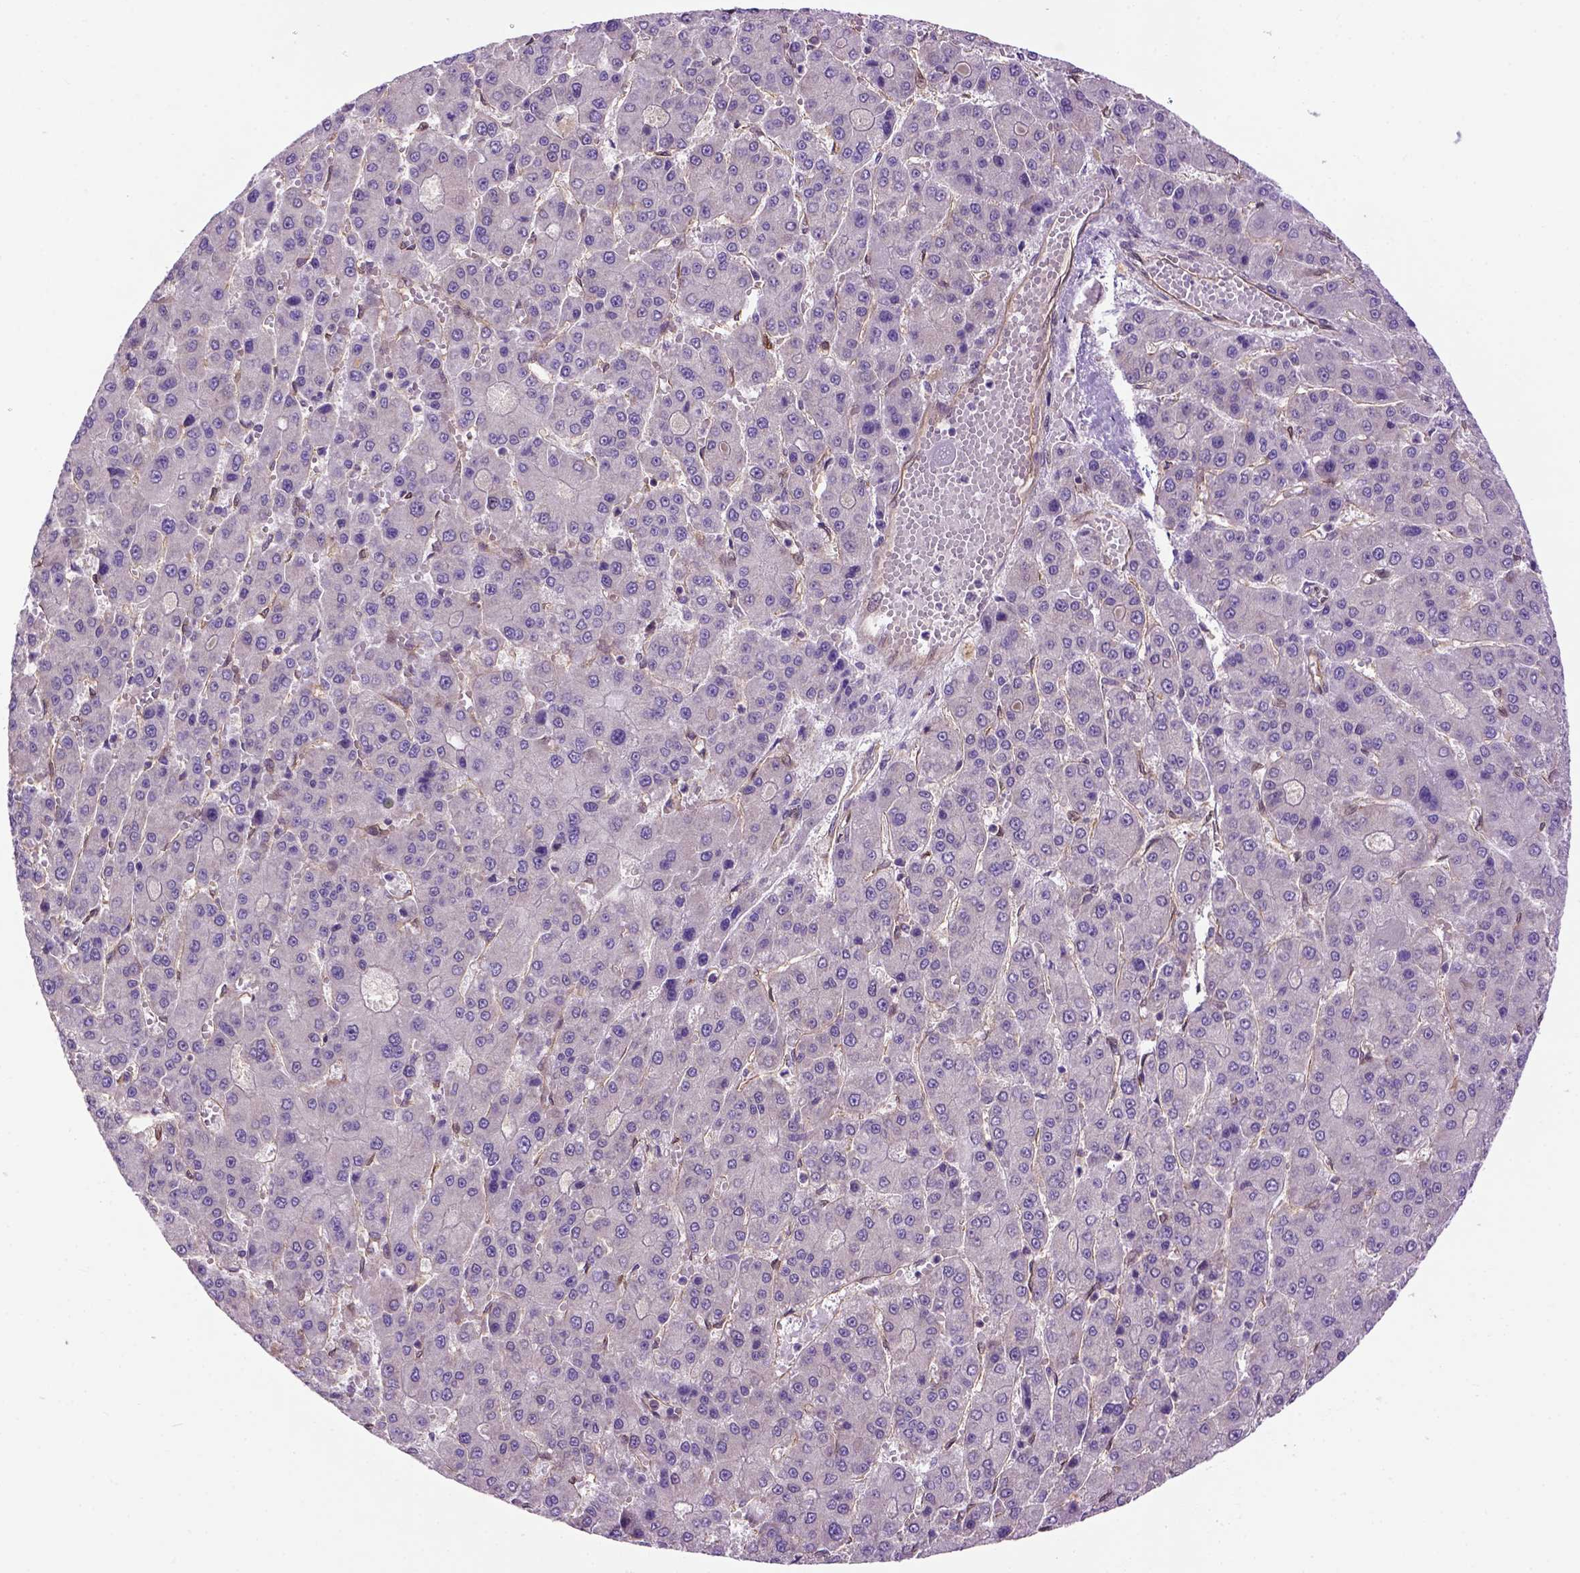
{"staining": {"intensity": "negative", "quantity": "none", "location": "none"}, "tissue": "liver cancer", "cell_type": "Tumor cells", "image_type": "cancer", "snomed": [{"axis": "morphology", "description": "Carcinoma, Hepatocellular, NOS"}, {"axis": "topography", "description": "Liver"}], "caption": "A photomicrograph of hepatocellular carcinoma (liver) stained for a protein reveals no brown staining in tumor cells.", "gene": "CASKIN2", "patient": {"sex": "male", "age": 70}}